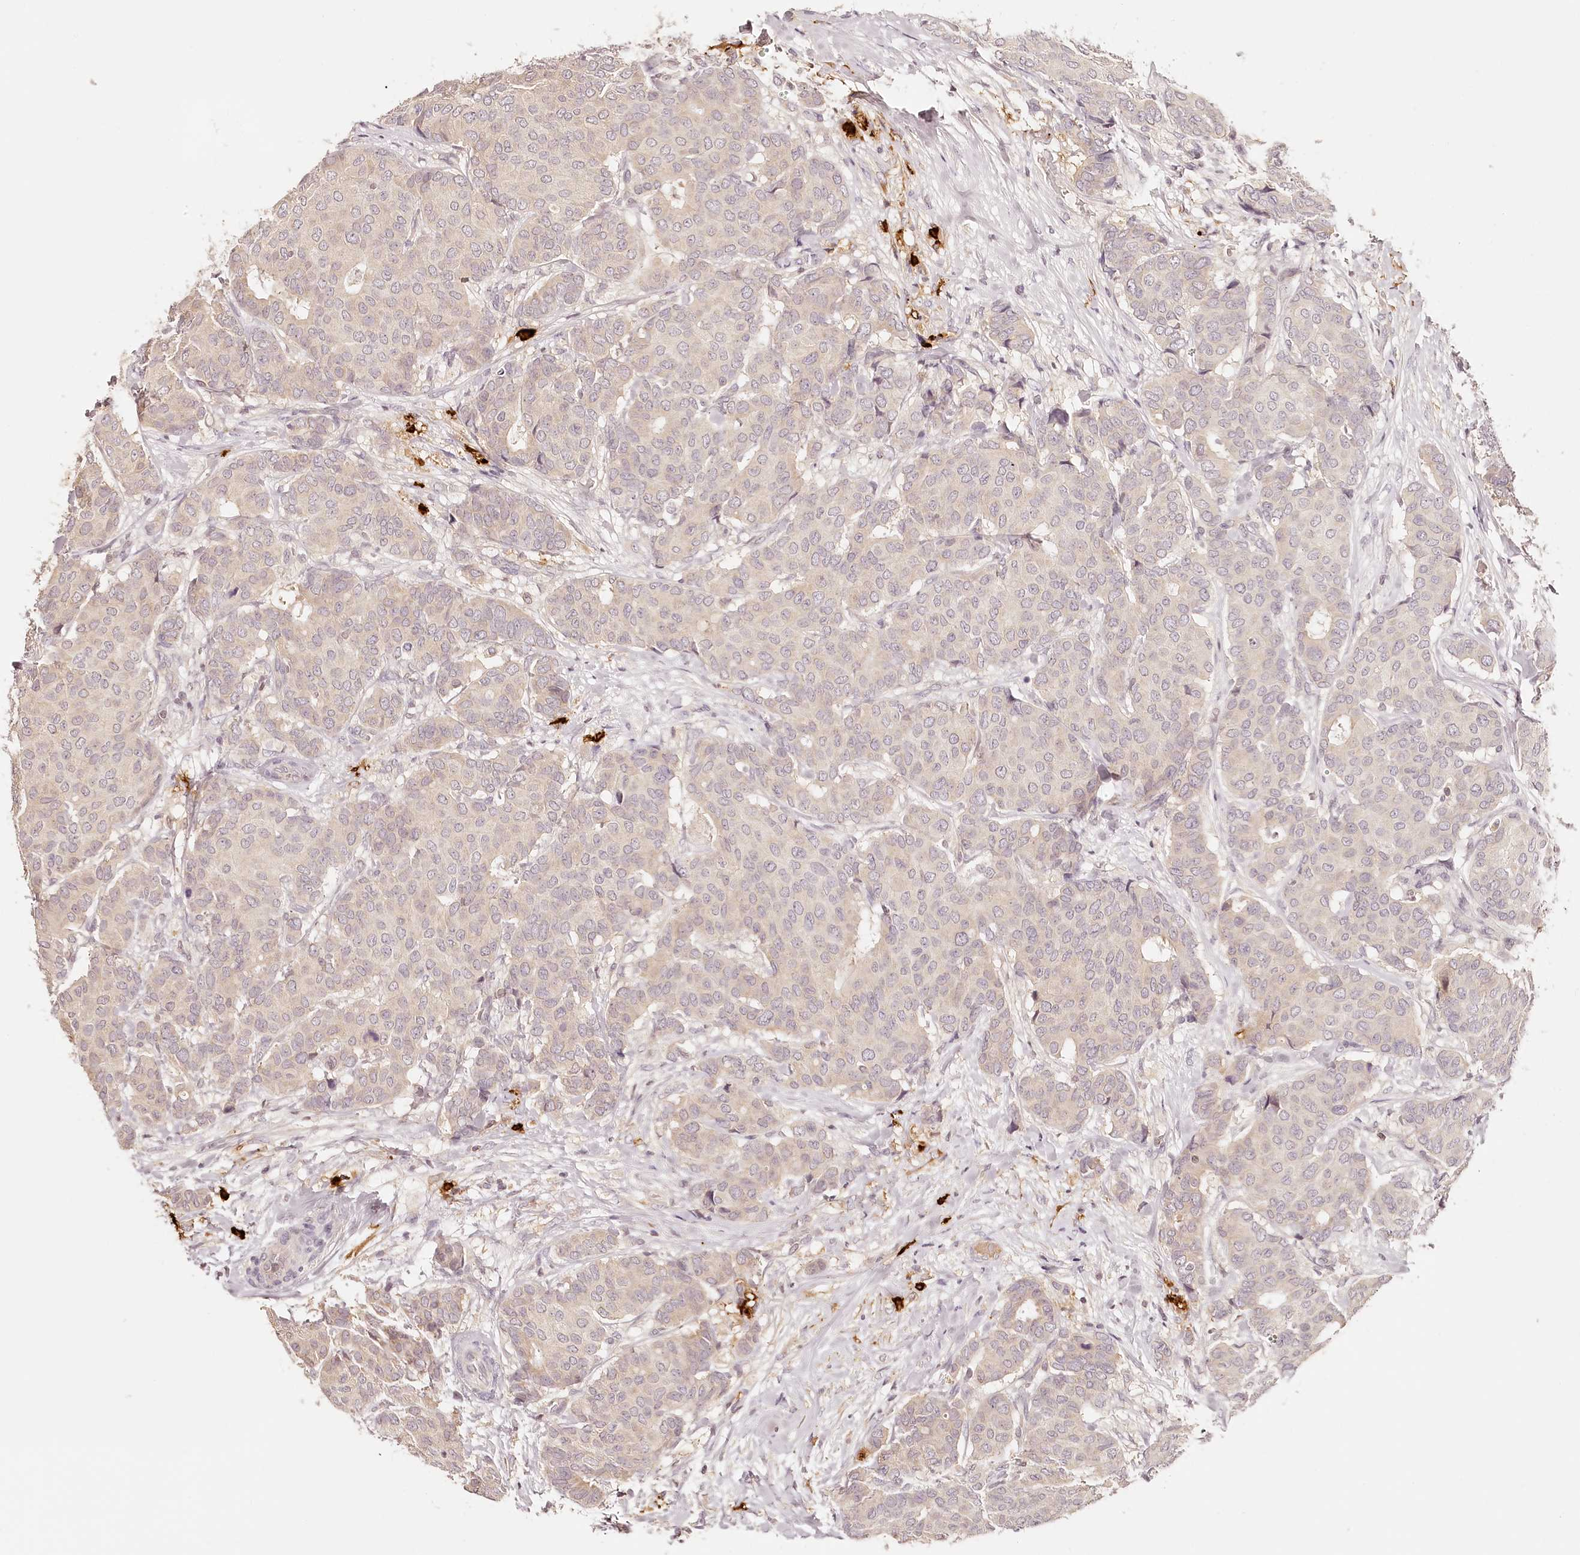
{"staining": {"intensity": "negative", "quantity": "none", "location": "none"}, "tissue": "breast cancer", "cell_type": "Tumor cells", "image_type": "cancer", "snomed": [{"axis": "morphology", "description": "Duct carcinoma"}, {"axis": "topography", "description": "Breast"}], "caption": "A photomicrograph of breast cancer stained for a protein exhibits no brown staining in tumor cells.", "gene": "SYNGR1", "patient": {"sex": "female", "age": 75}}